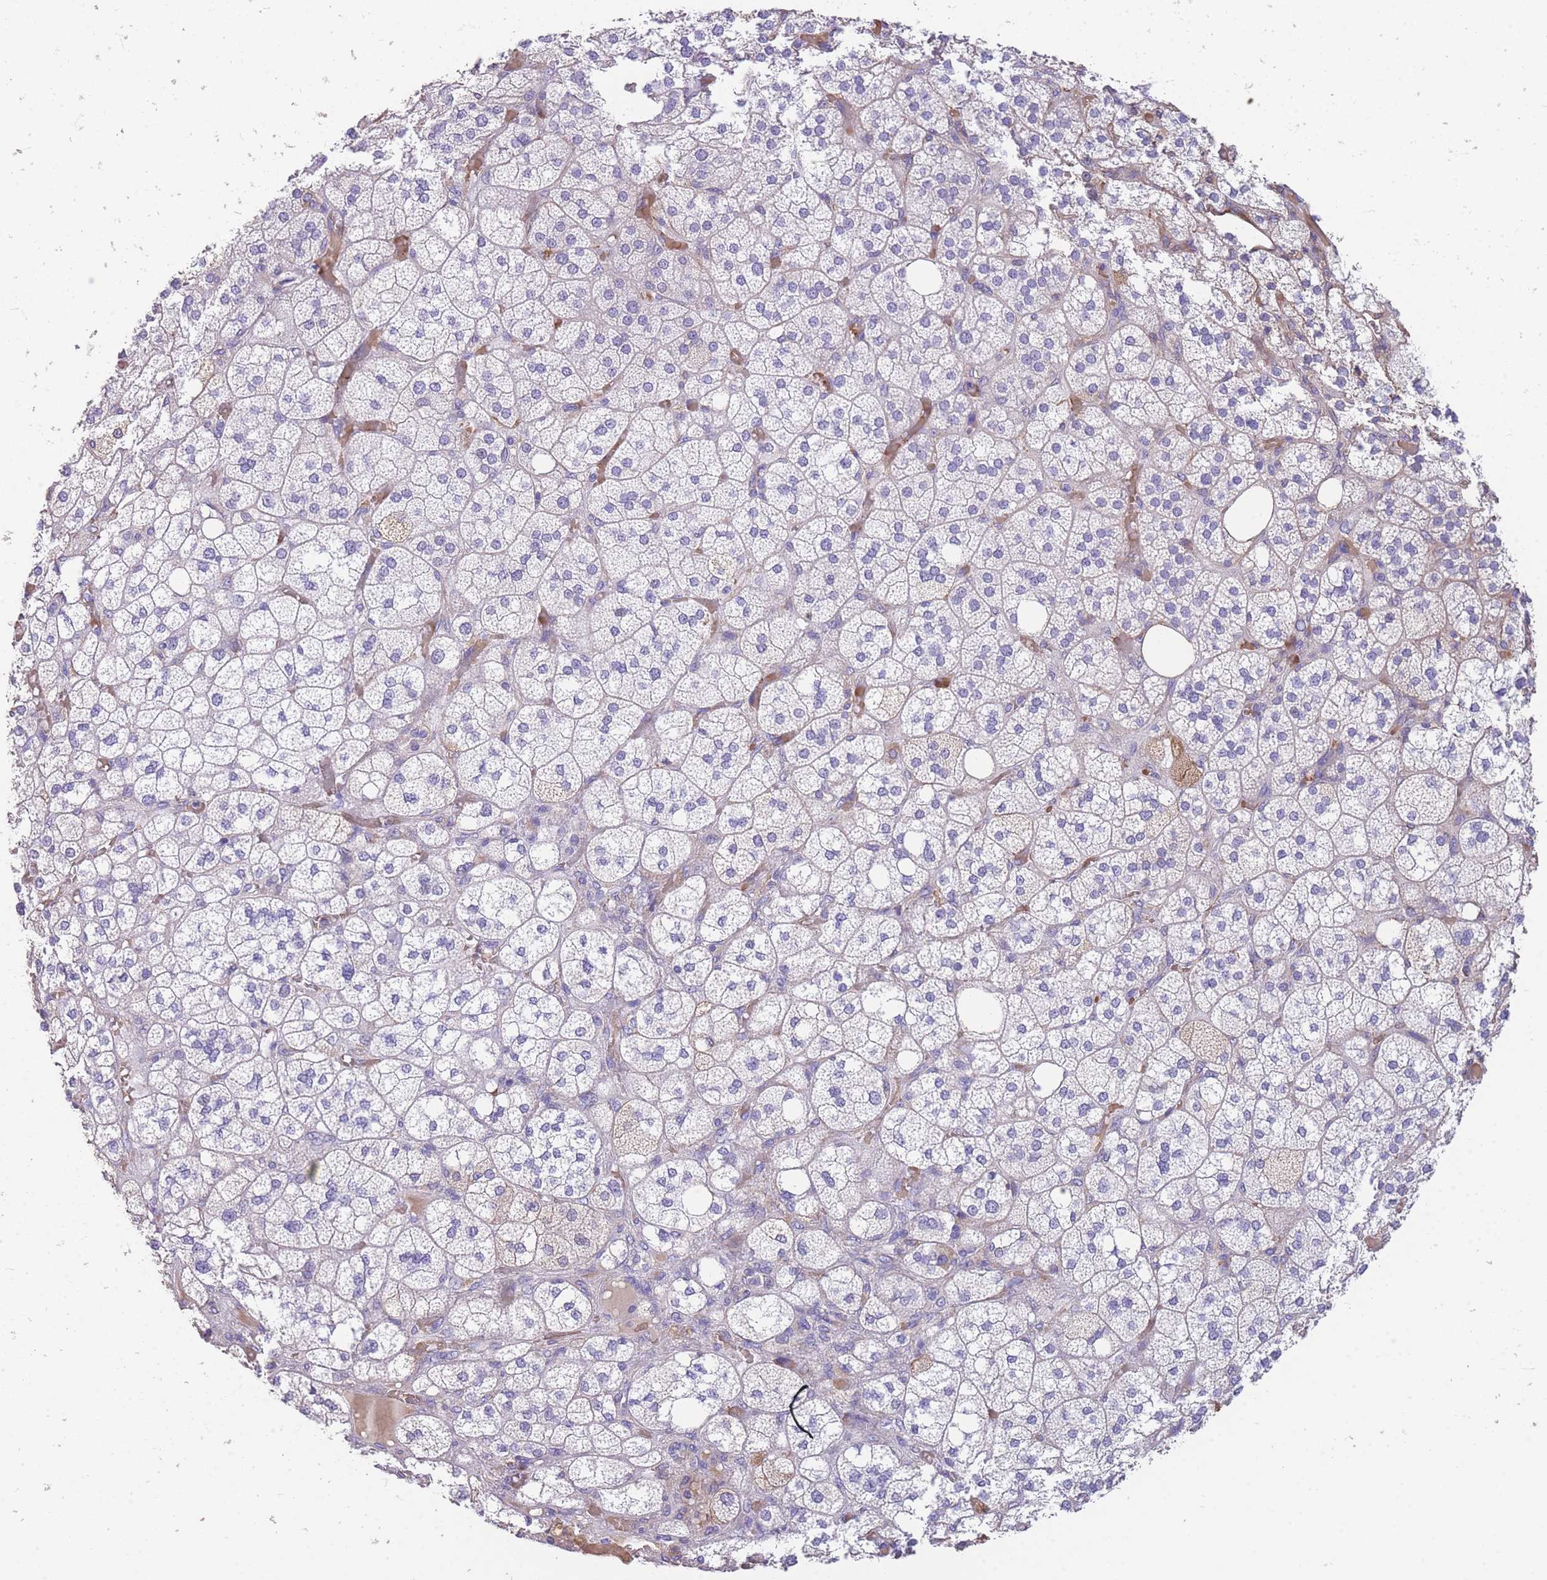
{"staining": {"intensity": "weak", "quantity": "<25%", "location": "cytoplasmic/membranous"}, "tissue": "adrenal gland", "cell_type": "Glandular cells", "image_type": "normal", "snomed": [{"axis": "morphology", "description": "Normal tissue, NOS"}, {"axis": "topography", "description": "Adrenal gland"}], "caption": "Adrenal gland stained for a protein using IHC reveals no positivity glandular cells.", "gene": "ANKRD53", "patient": {"sex": "male", "age": 61}}